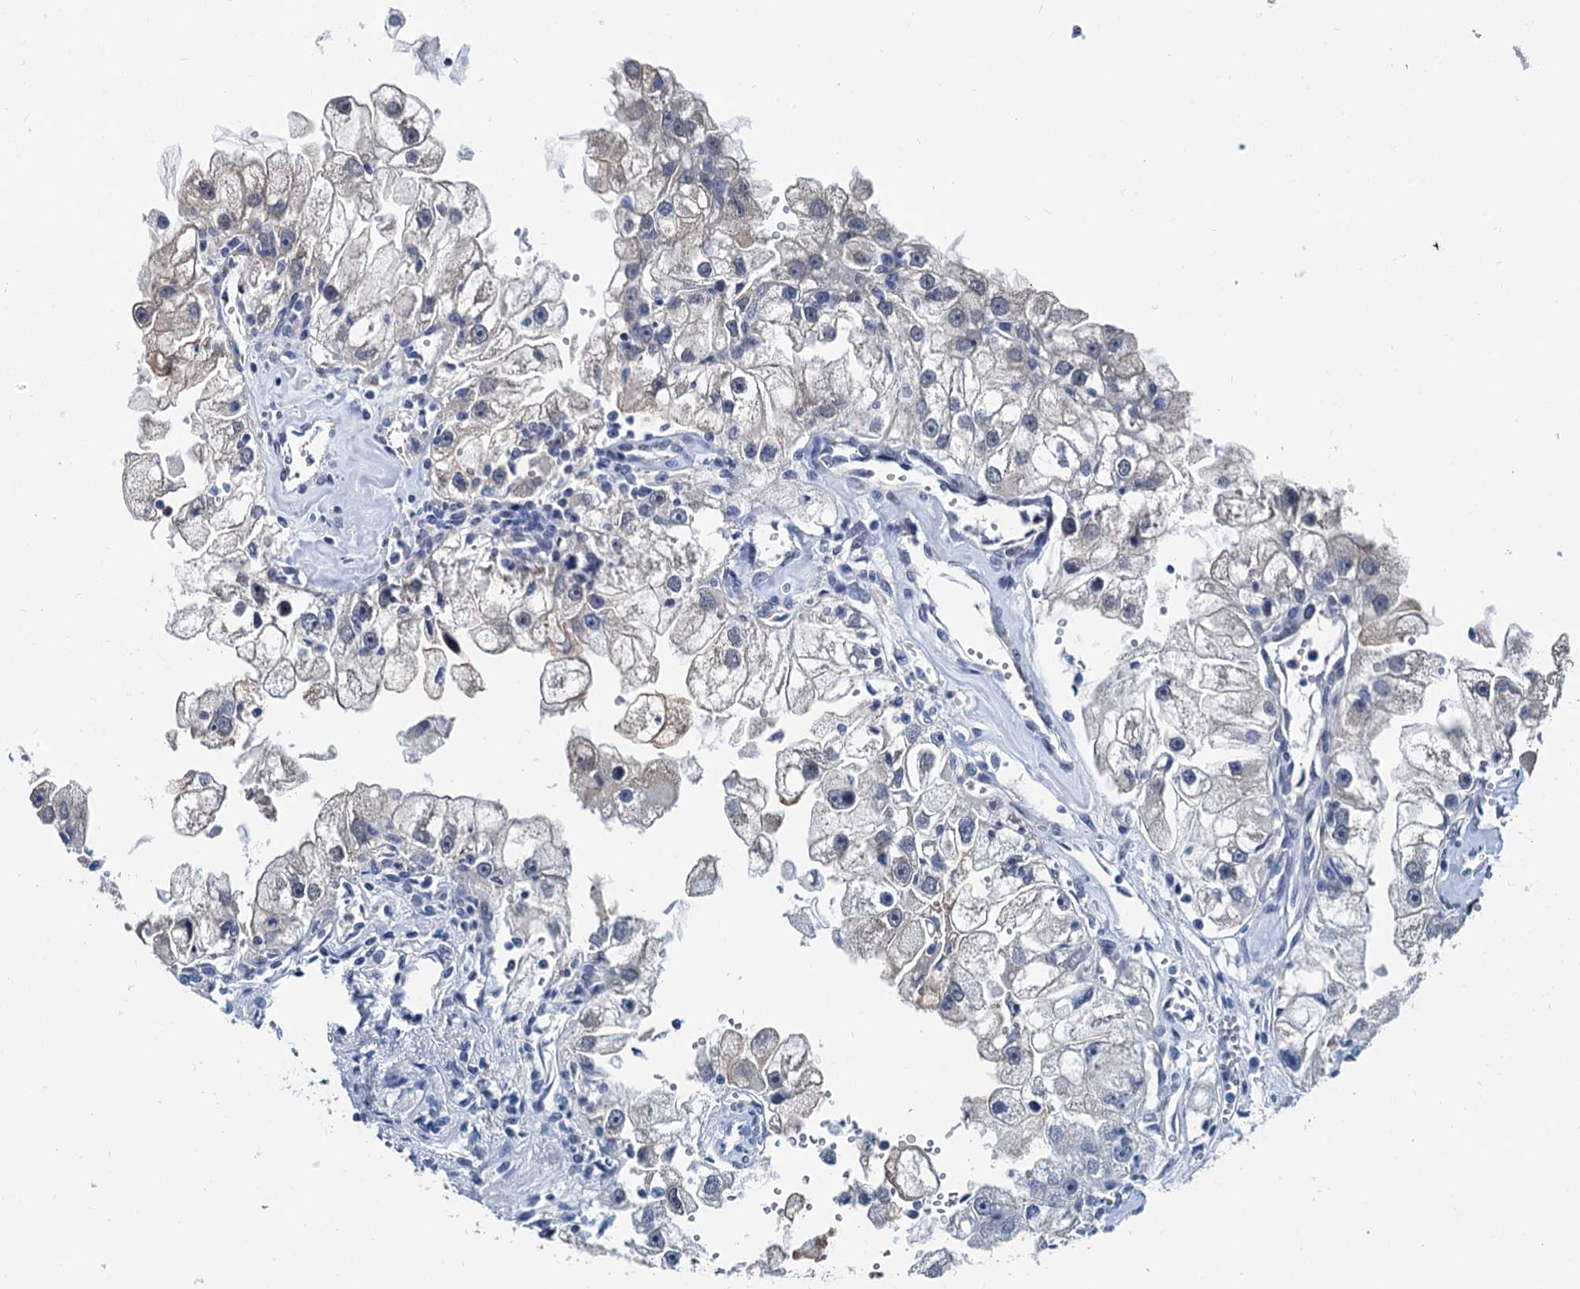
{"staining": {"intensity": "negative", "quantity": "none", "location": "none"}, "tissue": "renal cancer", "cell_type": "Tumor cells", "image_type": "cancer", "snomed": [{"axis": "morphology", "description": "Adenocarcinoma, NOS"}, {"axis": "topography", "description": "Kidney"}], "caption": "DAB immunohistochemical staining of adenocarcinoma (renal) demonstrates no significant staining in tumor cells. Brightfield microscopy of immunohistochemistry (IHC) stained with DAB (brown) and hematoxylin (blue), captured at high magnification.", "gene": "MIOX", "patient": {"sex": "male", "age": 63}}